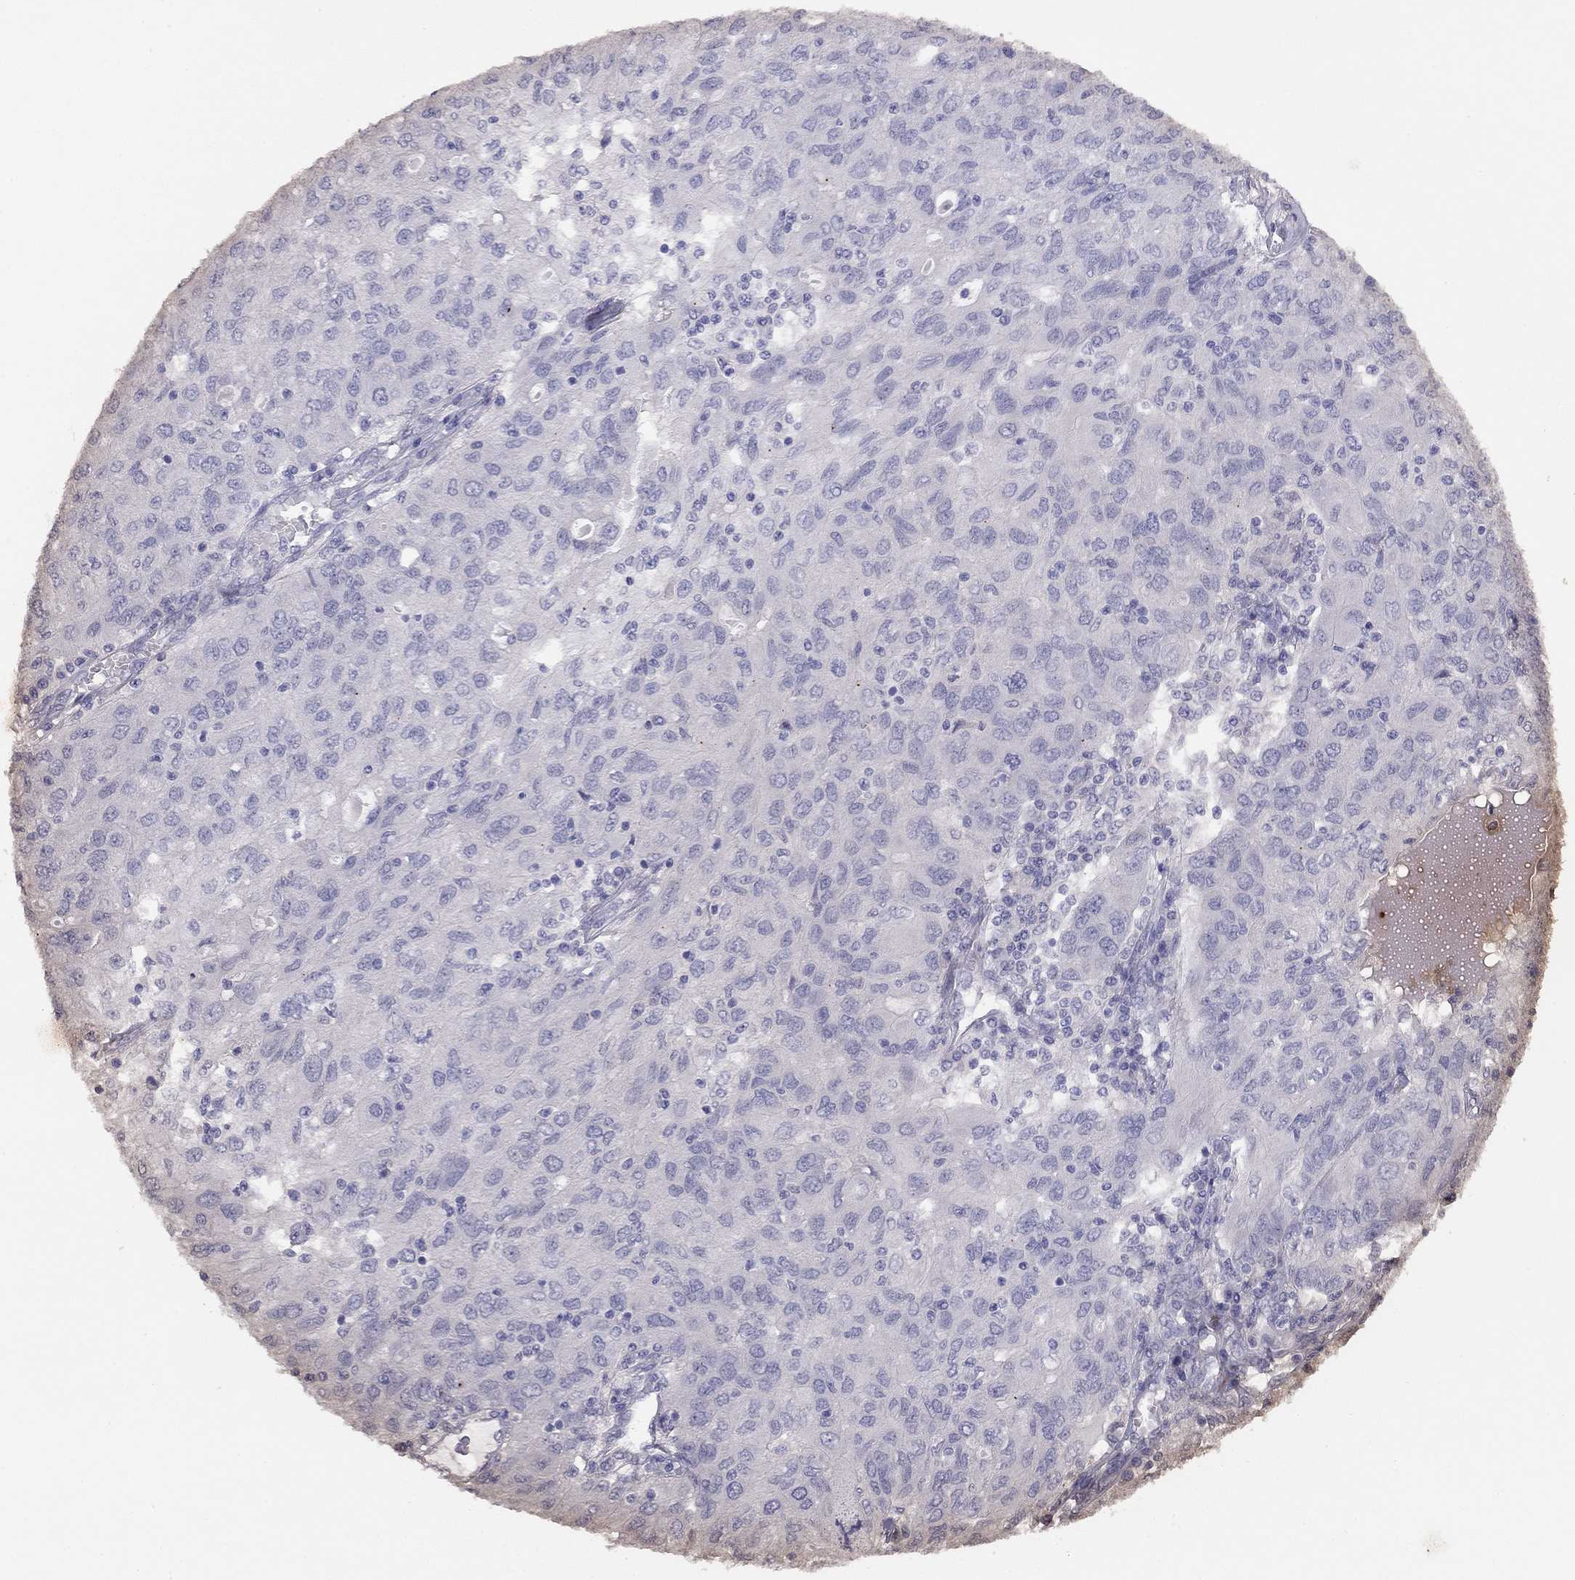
{"staining": {"intensity": "negative", "quantity": "none", "location": "none"}, "tissue": "ovarian cancer", "cell_type": "Tumor cells", "image_type": "cancer", "snomed": [{"axis": "morphology", "description": "Carcinoma, endometroid"}, {"axis": "topography", "description": "Ovary"}], "caption": "A photomicrograph of human ovarian cancer (endometroid carcinoma) is negative for staining in tumor cells.", "gene": "LRIT2", "patient": {"sex": "female", "age": 50}}